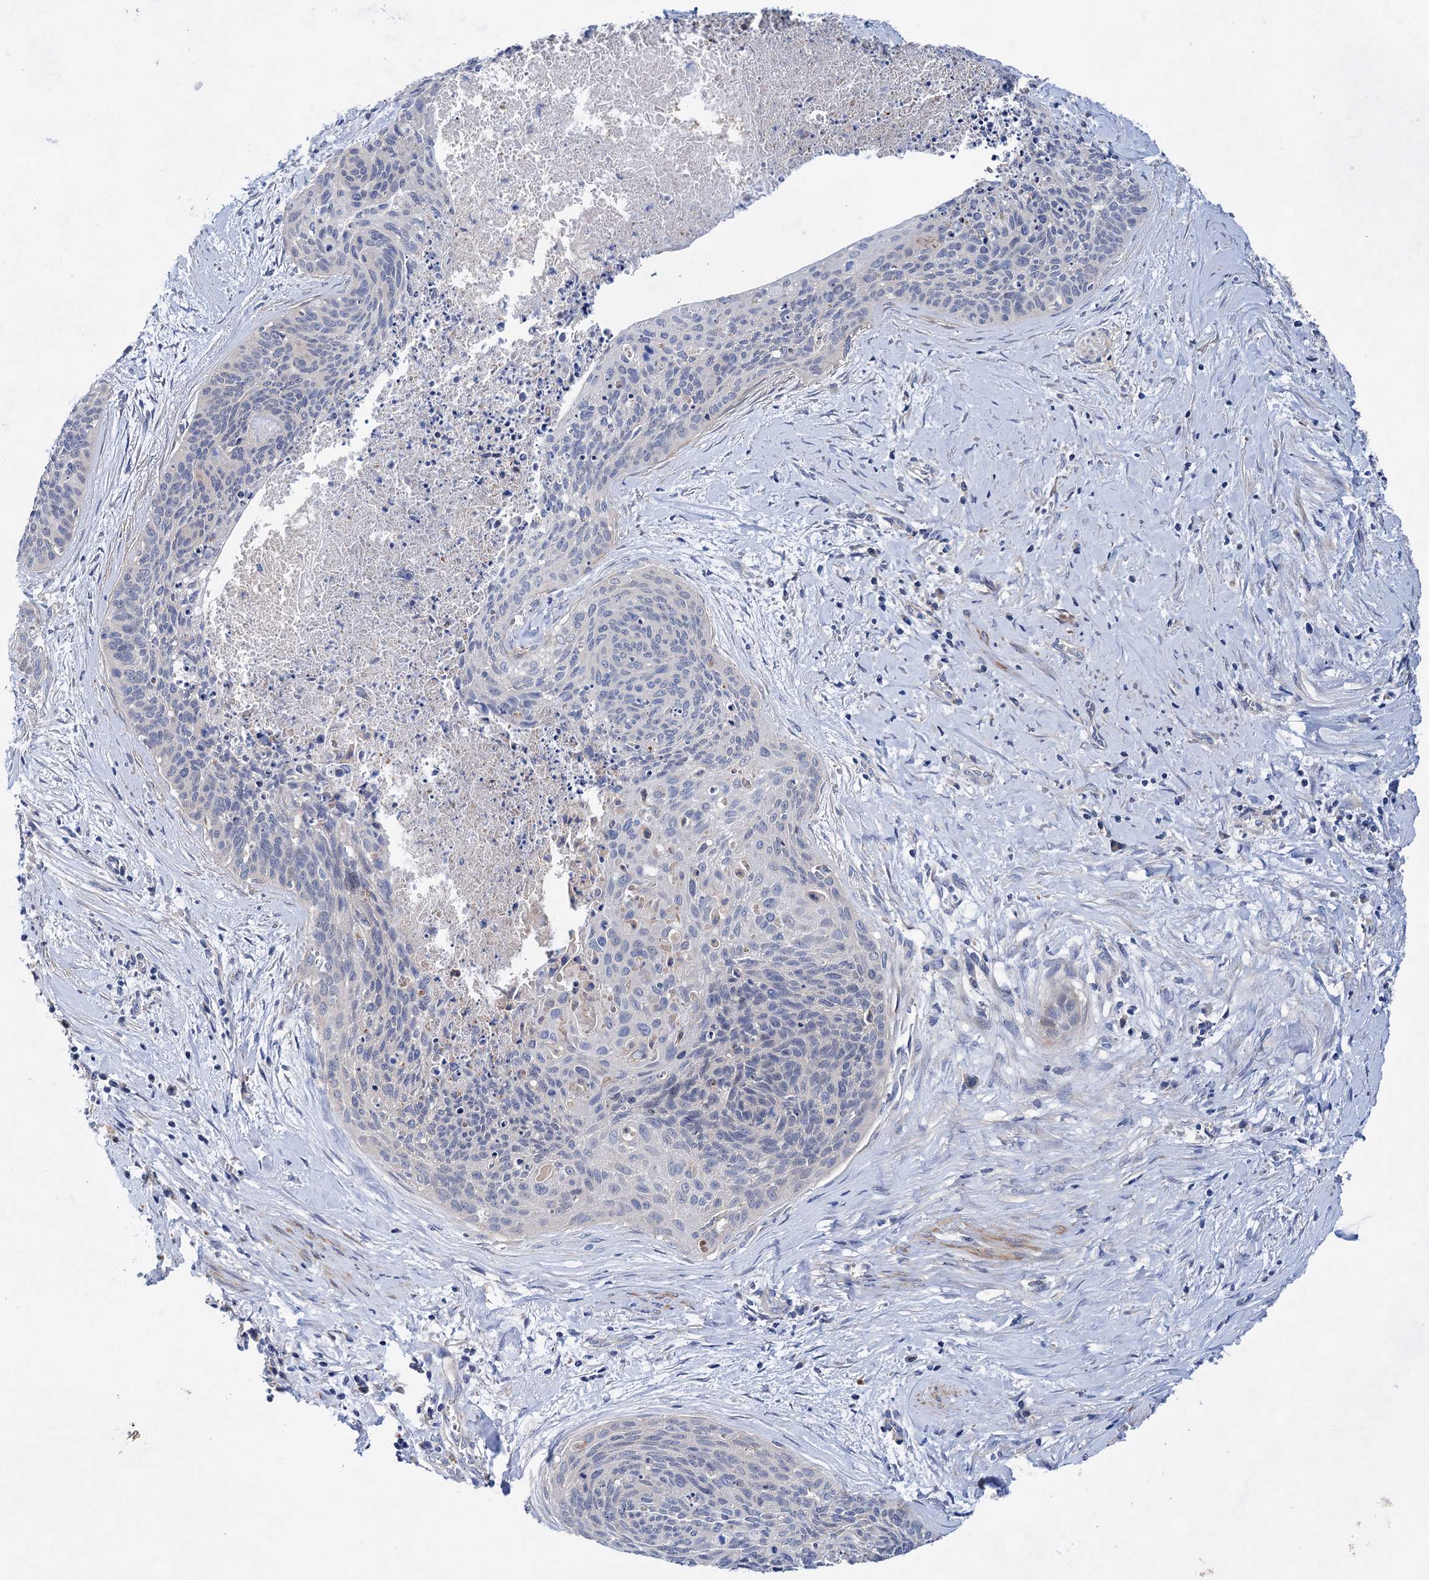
{"staining": {"intensity": "negative", "quantity": "none", "location": "none"}, "tissue": "cervical cancer", "cell_type": "Tumor cells", "image_type": "cancer", "snomed": [{"axis": "morphology", "description": "Squamous cell carcinoma, NOS"}, {"axis": "topography", "description": "Cervix"}], "caption": "The image displays no significant expression in tumor cells of squamous cell carcinoma (cervical).", "gene": "GPR155", "patient": {"sex": "female", "age": 55}}